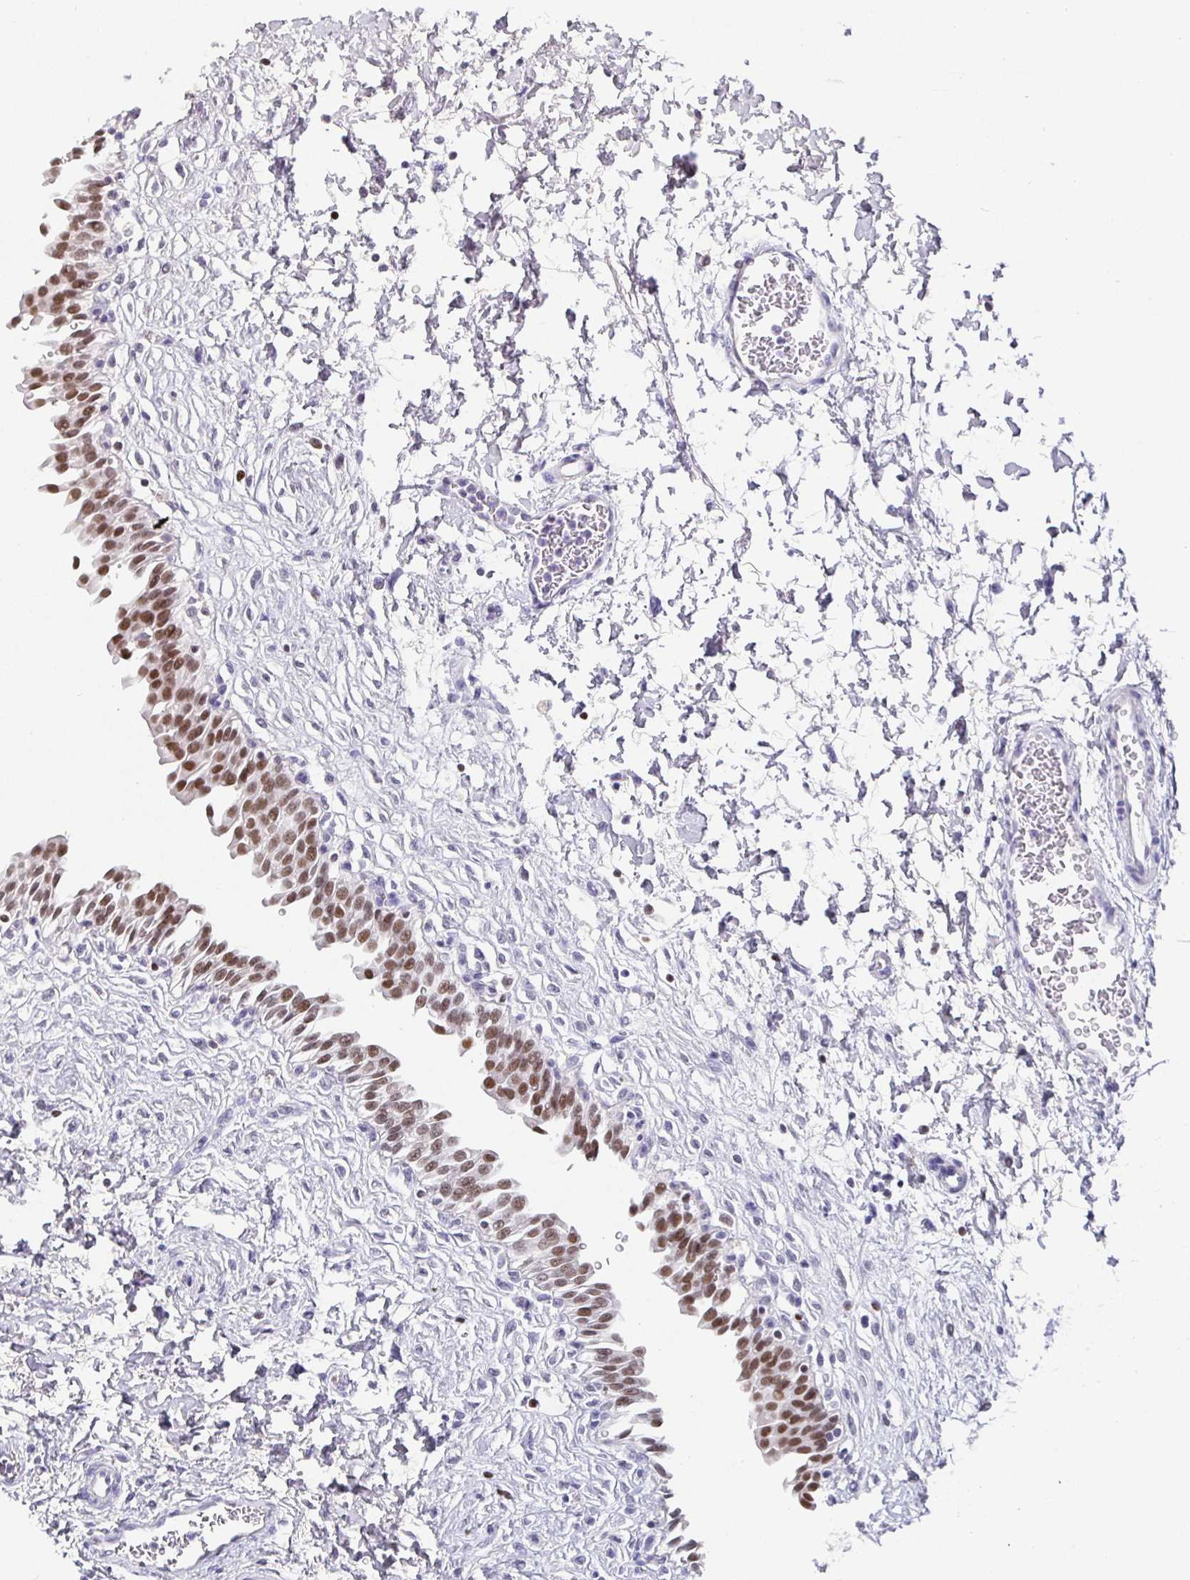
{"staining": {"intensity": "moderate", "quantity": "25%-75%", "location": "nuclear"}, "tissue": "urinary bladder", "cell_type": "Urothelial cells", "image_type": "normal", "snomed": [{"axis": "morphology", "description": "Normal tissue, NOS"}, {"axis": "topography", "description": "Urinary bladder"}], "caption": "A brown stain highlights moderate nuclear expression of a protein in urothelial cells of unremarkable urinary bladder.", "gene": "SATB1", "patient": {"sex": "male", "age": 37}}